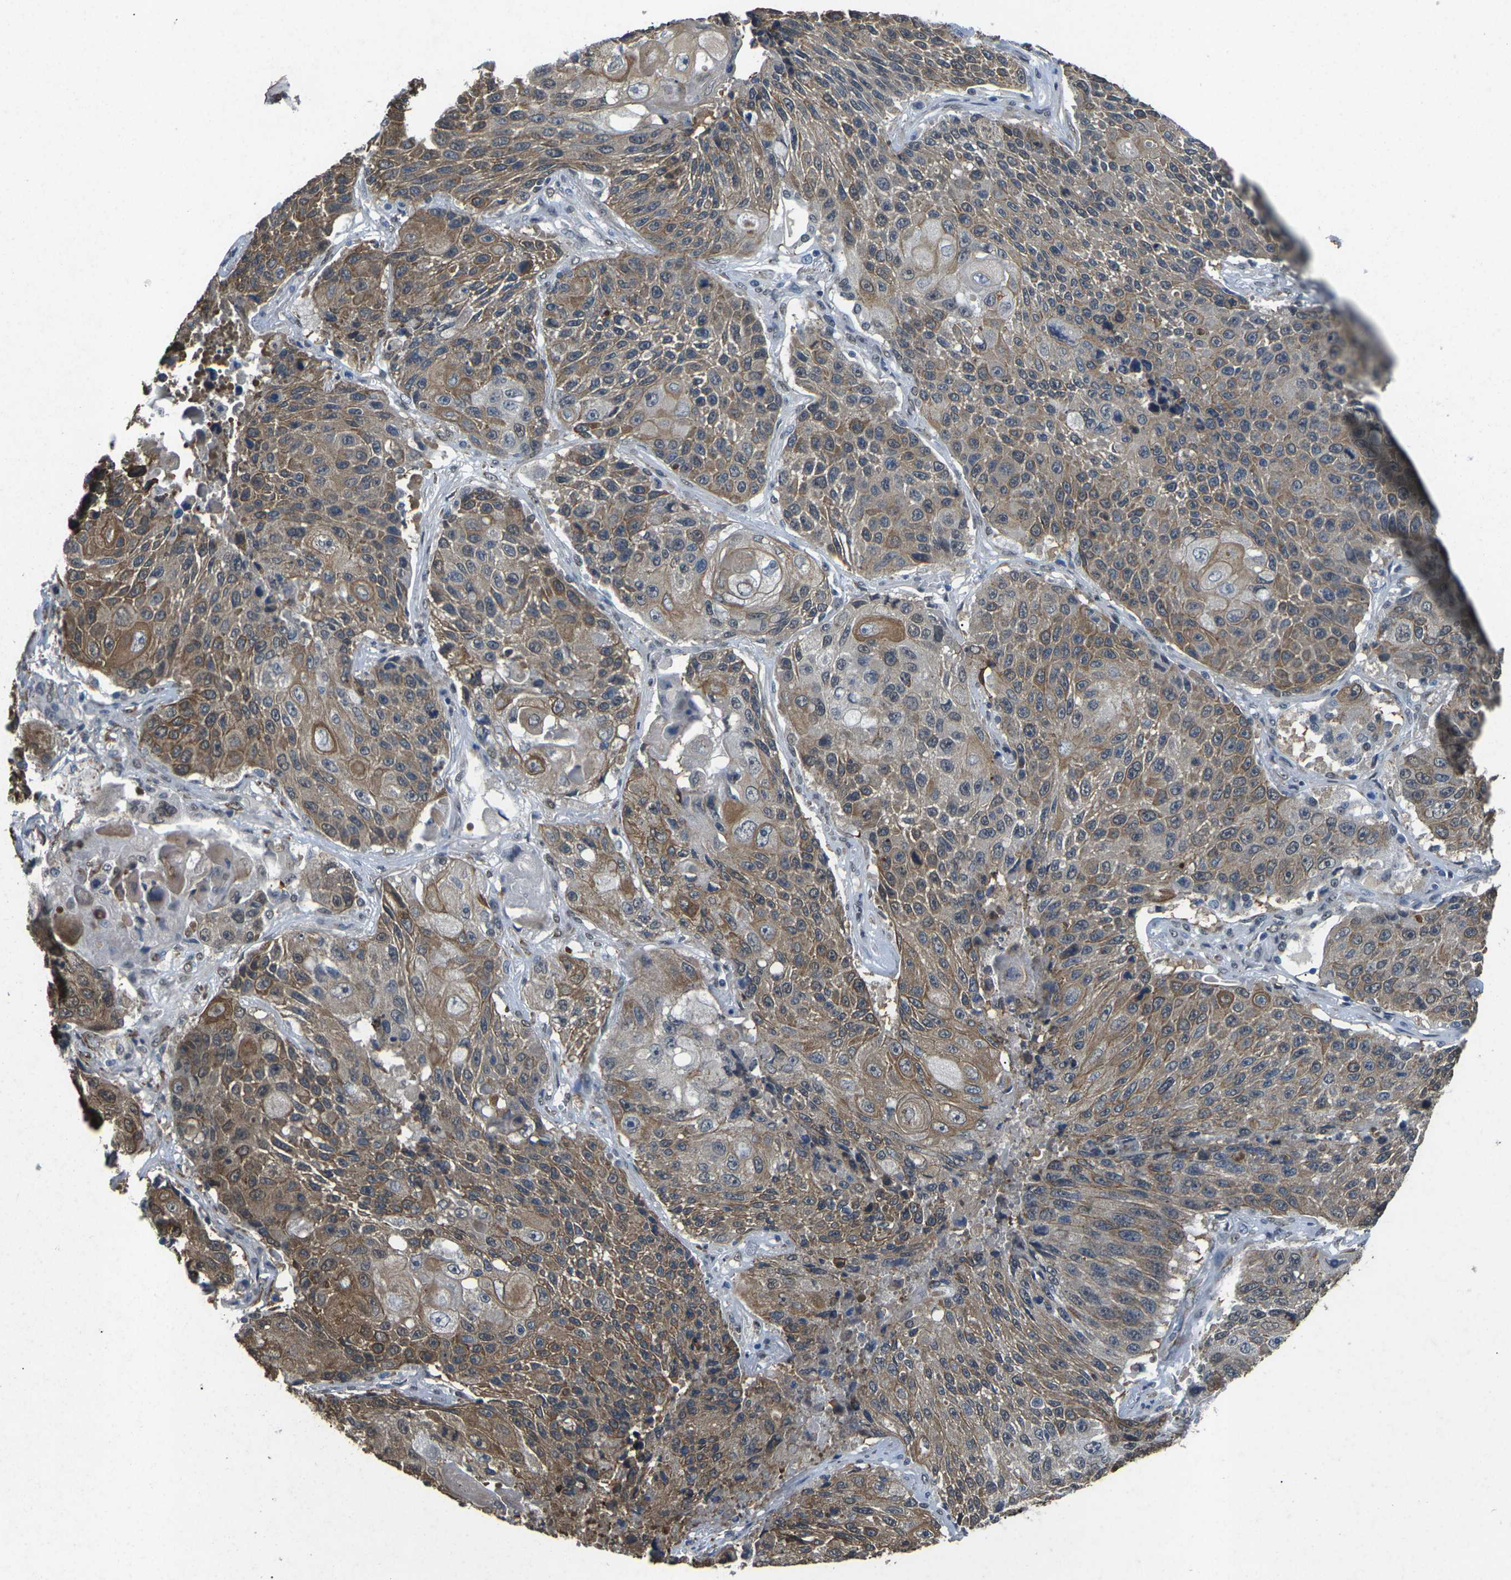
{"staining": {"intensity": "moderate", "quantity": ">75%", "location": "cytoplasmic/membranous"}, "tissue": "lung cancer", "cell_type": "Tumor cells", "image_type": "cancer", "snomed": [{"axis": "morphology", "description": "Squamous cell carcinoma, NOS"}, {"axis": "topography", "description": "Lung"}], "caption": "Lung cancer stained for a protein exhibits moderate cytoplasmic/membranous positivity in tumor cells.", "gene": "SCNN1B", "patient": {"sex": "male", "age": 61}}